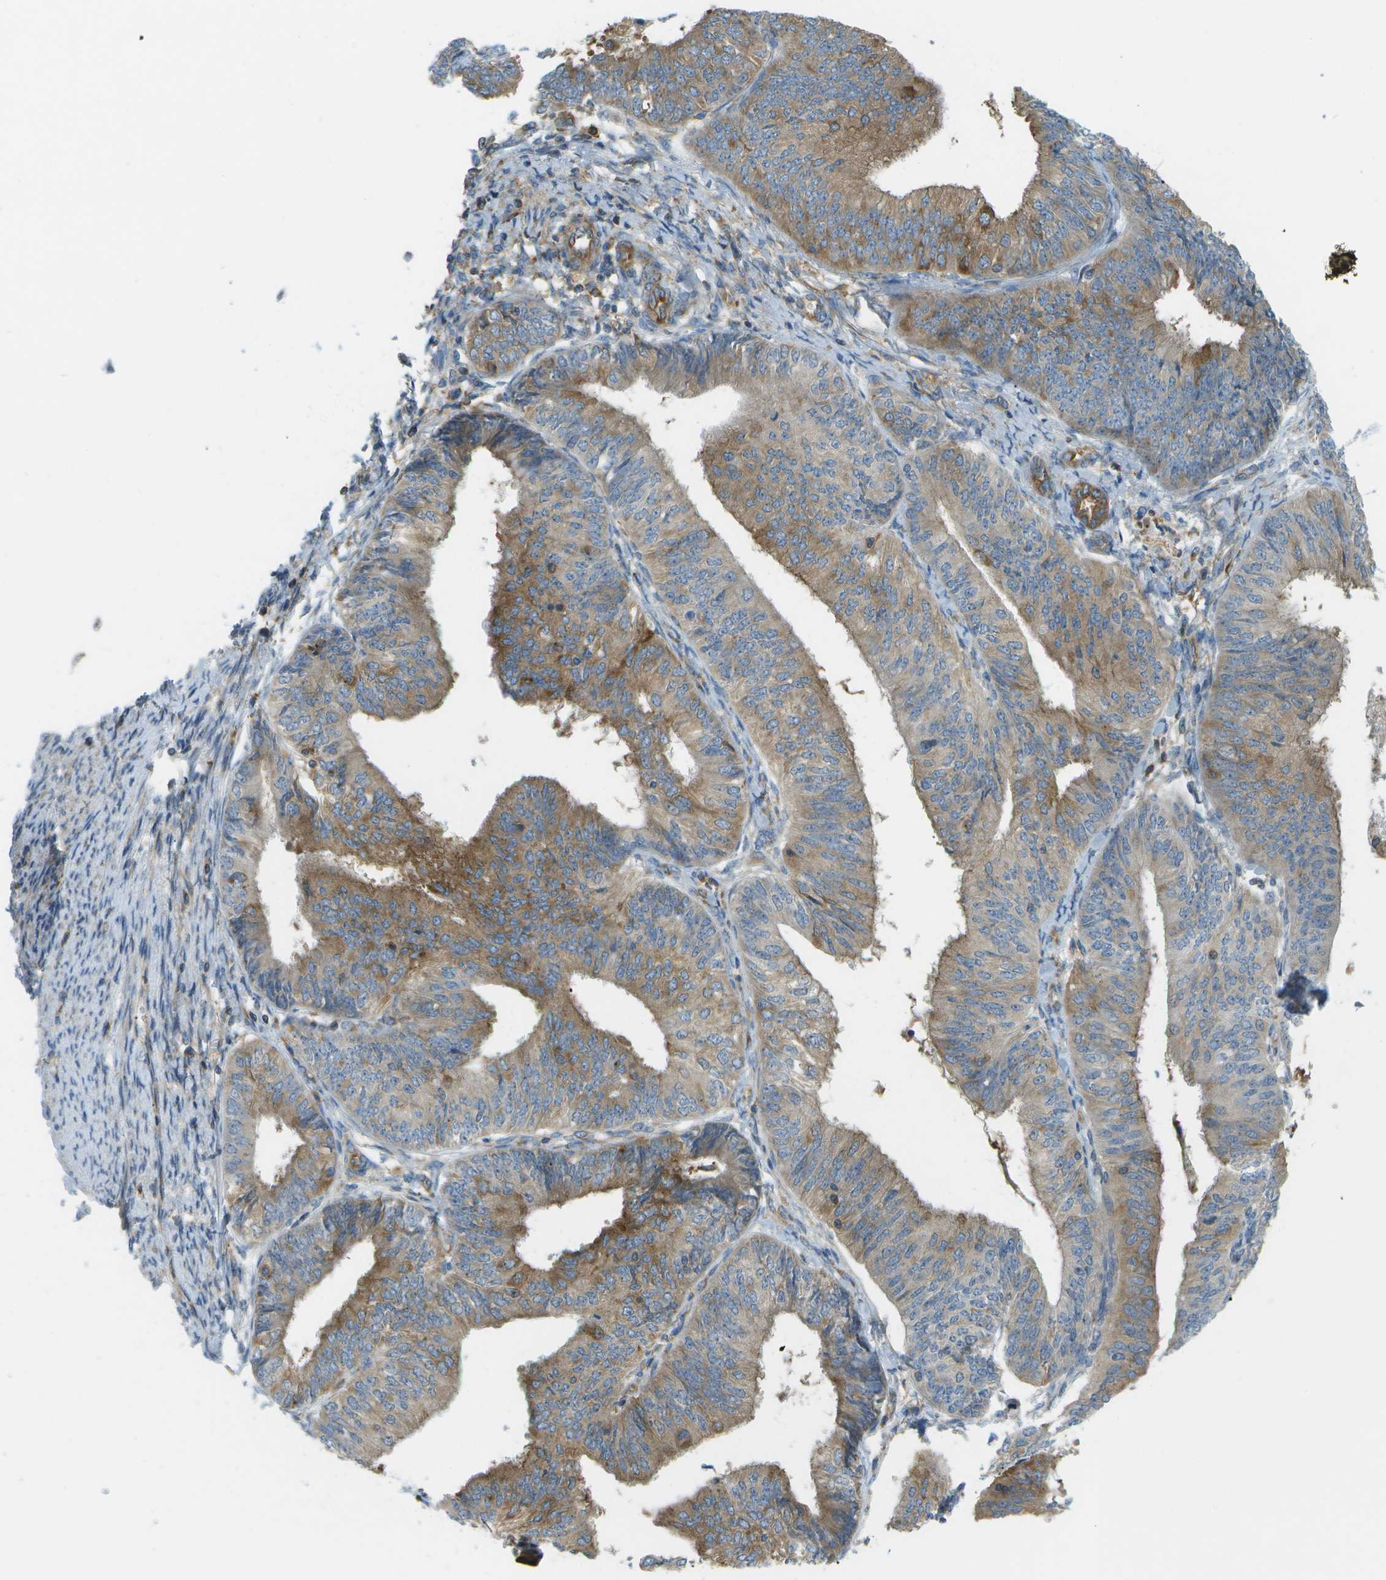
{"staining": {"intensity": "moderate", "quantity": ">75%", "location": "cytoplasmic/membranous"}, "tissue": "endometrial cancer", "cell_type": "Tumor cells", "image_type": "cancer", "snomed": [{"axis": "morphology", "description": "Adenocarcinoma, NOS"}, {"axis": "topography", "description": "Endometrium"}], "caption": "Approximately >75% of tumor cells in endometrial cancer exhibit moderate cytoplasmic/membranous protein expression as visualized by brown immunohistochemical staining.", "gene": "WNK2", "patient": {"sex": "female", "age": 58}}